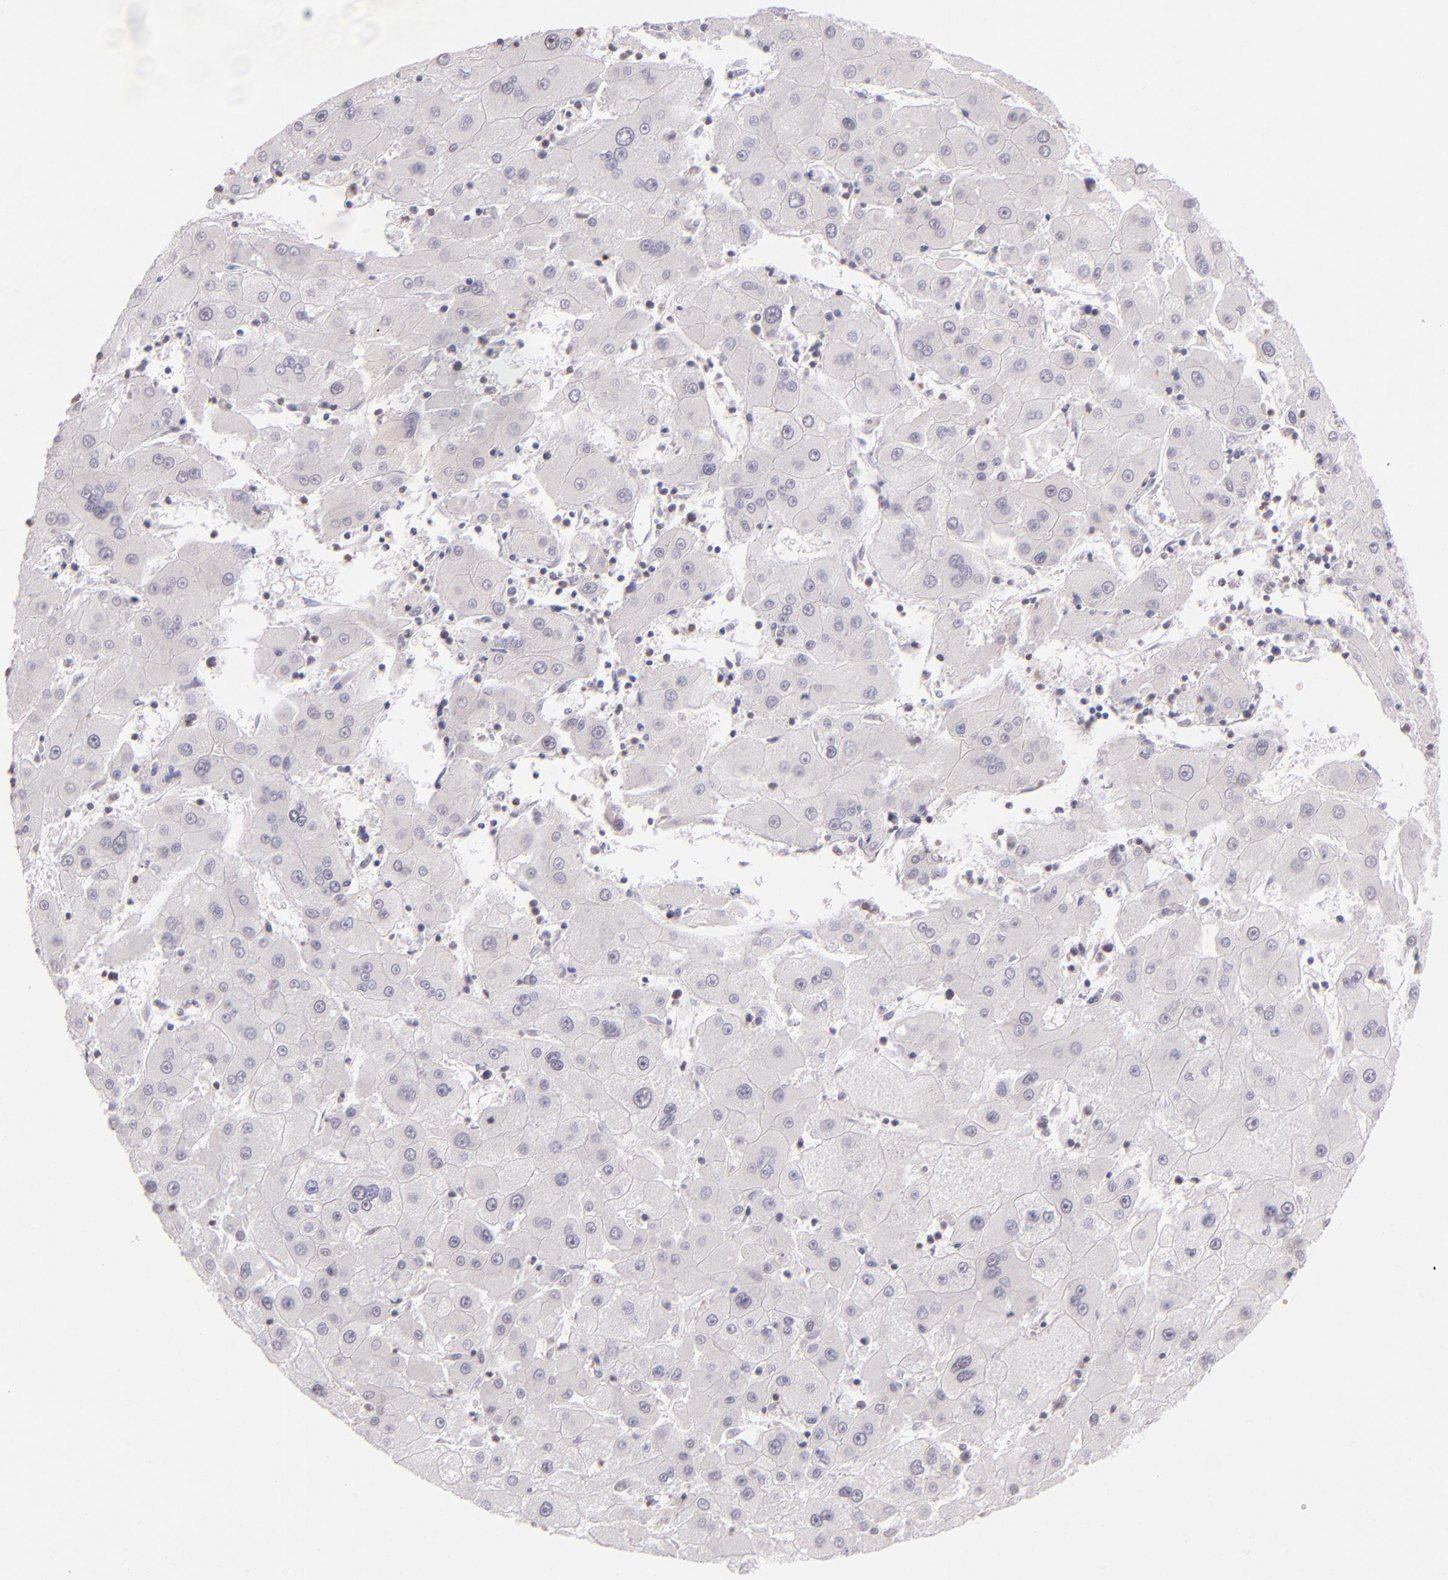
{"staining": {"intensity": "negative", "quantity": "none", "location": "none"}, "tissue": "liver cancer", "cell_type": "Tumor cells", "image_type": "cancer", "snomed": [{"axis": "morphology", "description": "Carcinoma, Hepatocellular, NOS"}, {"axis": "topography", "description": "Liver"}], "caption": "A high-resolution histopathology image shows IHC staining of liver hepatocellular carcinoma, which demonstrates no significant positivity in tumor cells.", "gene": "RTN1", "patient": {"sex": "male", "age": 72}}